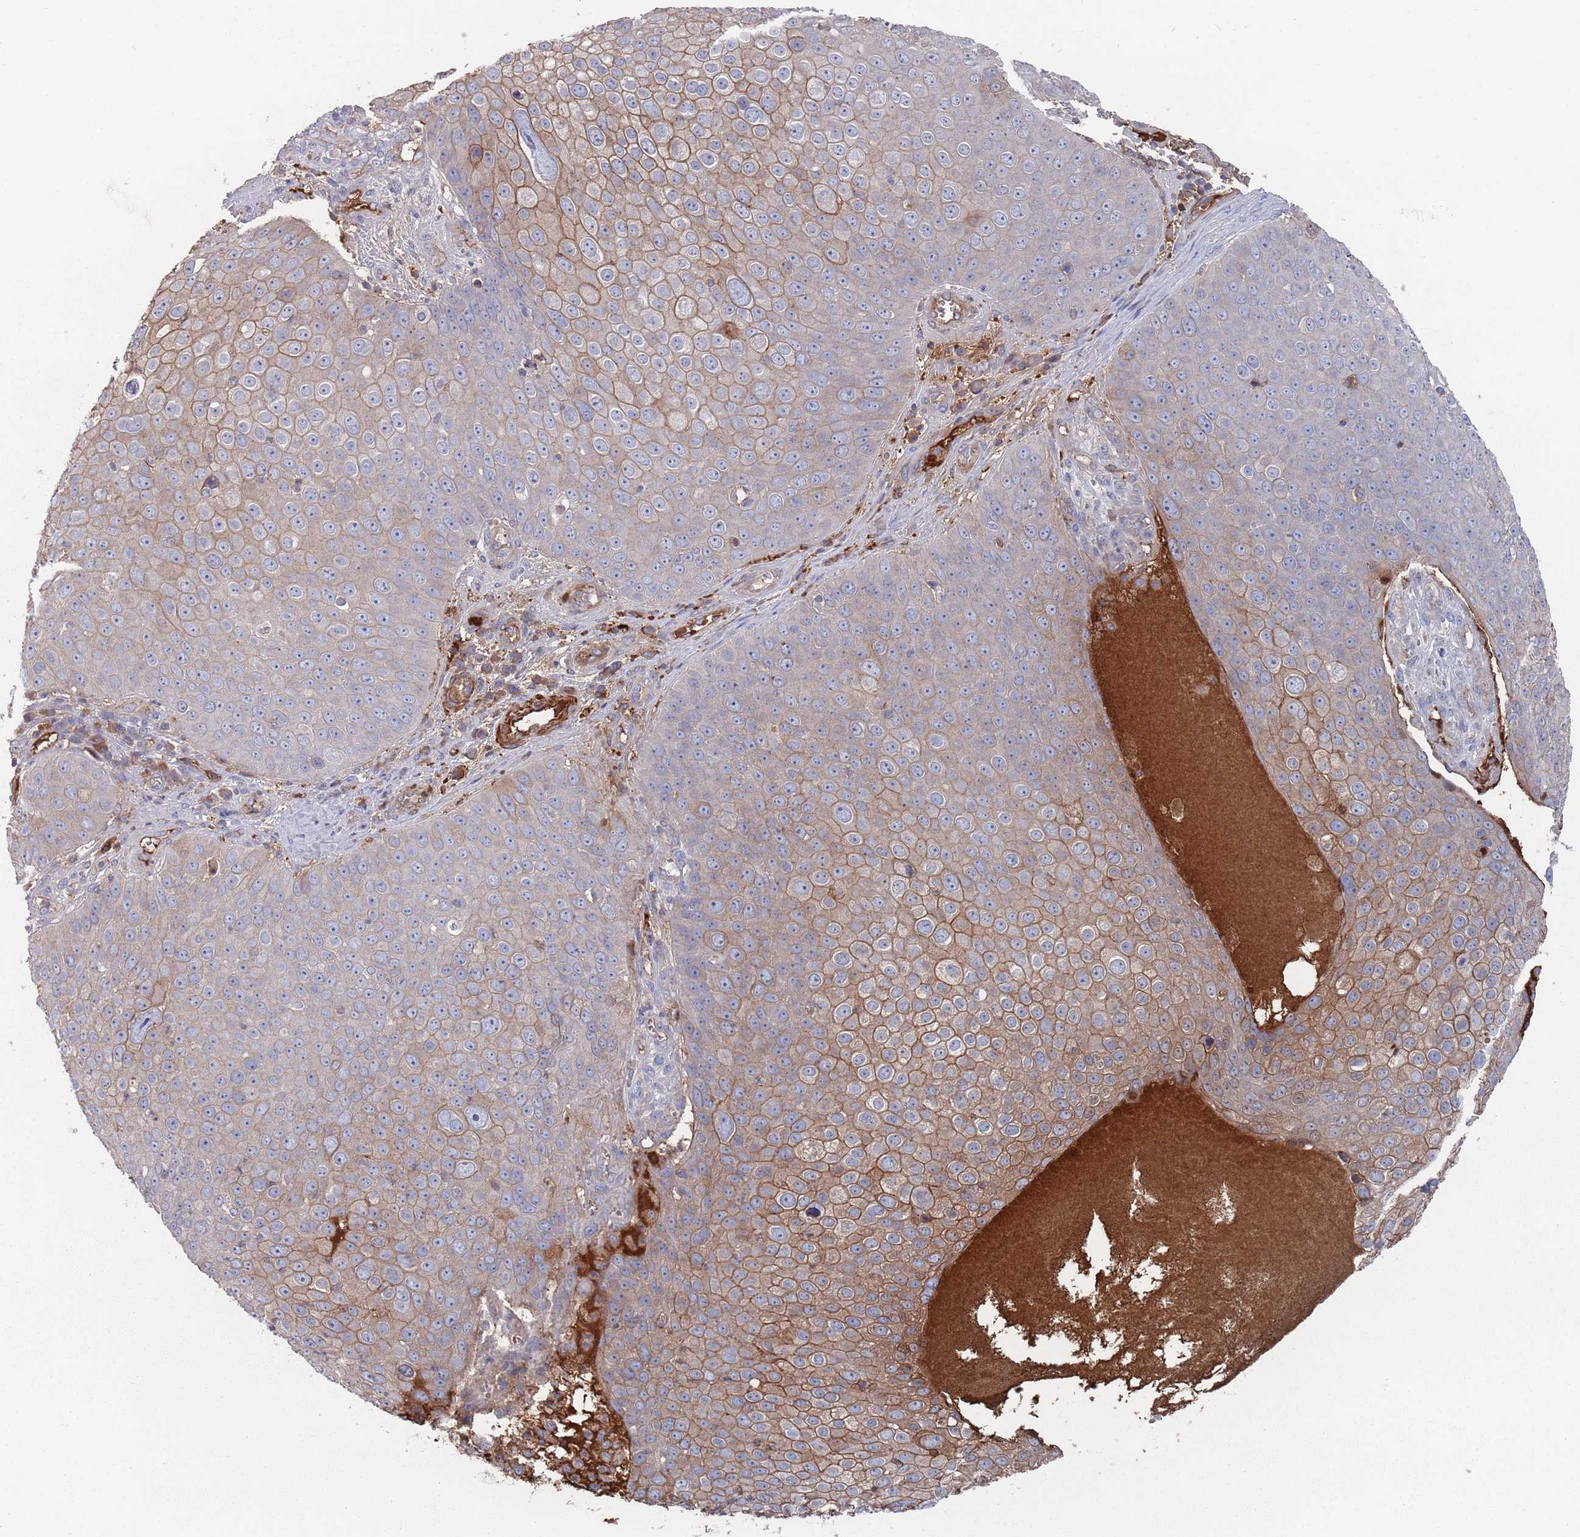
{"staining": {"intensity": "moderate", "quantity": "25%-75%", "location": "cytoplasmic/membranous"}, "tissue": "skin cancer", "cell_type": "Tumor cells", "image_type": "cancer", "snomed": [{"axis": "morphology", "description": "Squamous cell carcinoma, NOS"}, {"axis": "topography", "description": "Skin"}], "caption": "Skin squamous cell carcinoma stained for a protein (brown) demonstrates moderate cytoplasmic/membranous positive expression in approximately 25%-75% of tumor cells.", "gene": "PLEKHA4", "patient": {"sex": "male", "age": 71}}